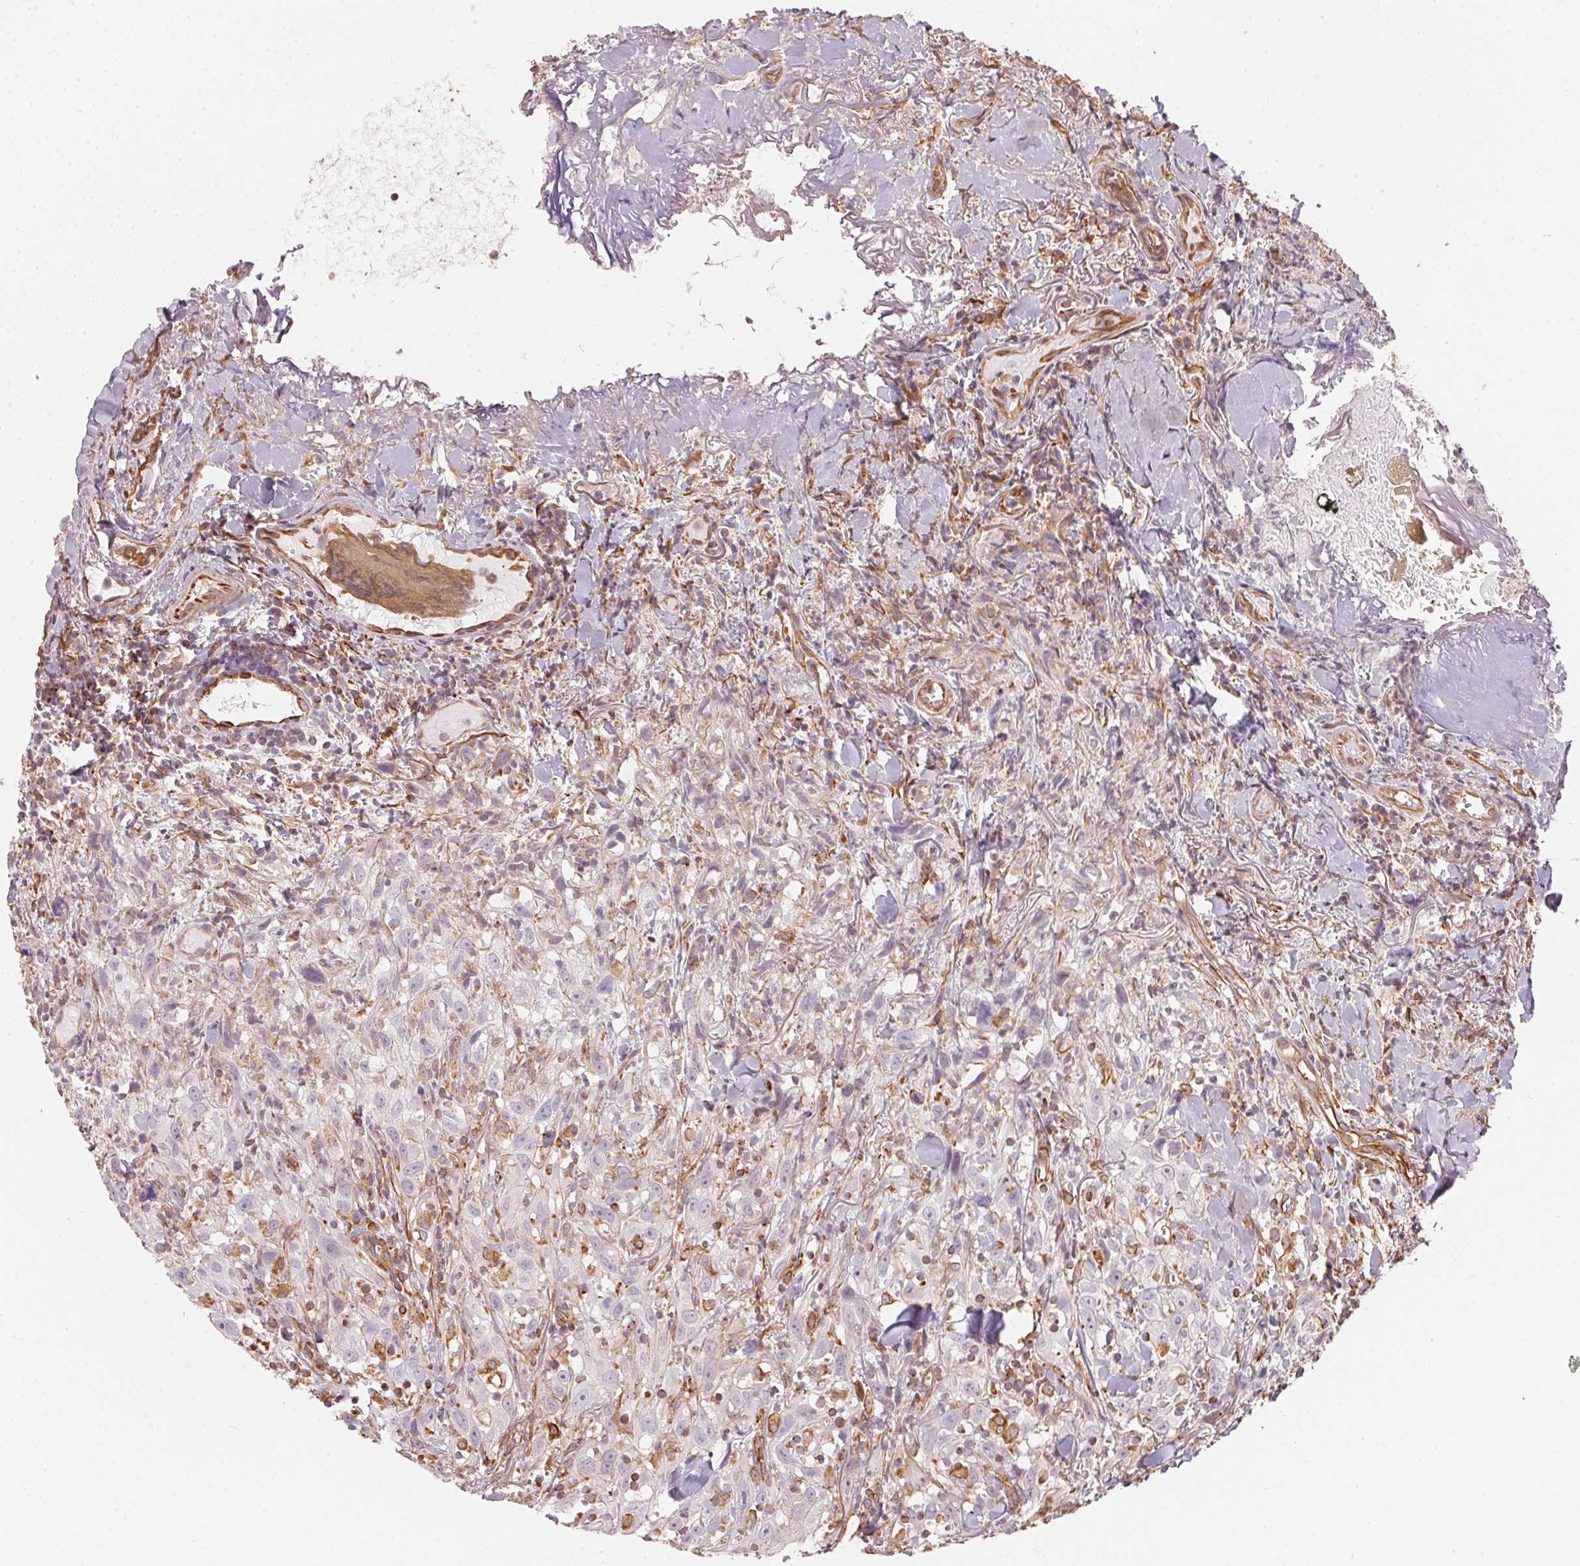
{"staining": {"intensity": "negative", "quantity": "none", "location": "none"}, "tissue": "head and neck cancer", "cell_type": "Tumor cells", "image_type": "cancer", "snomed": [{"axis": "morphology", "description": "Squamous cell carcinoma, NOS"}, {"axis": "topography", "description": "Head-Neck"}], "caption": "The image reveals no staining of tumor cells in squamous cell carcinoma (head and neck).", "gene": "FOXR2", "patient": {"sex": "female", "age": 95}}